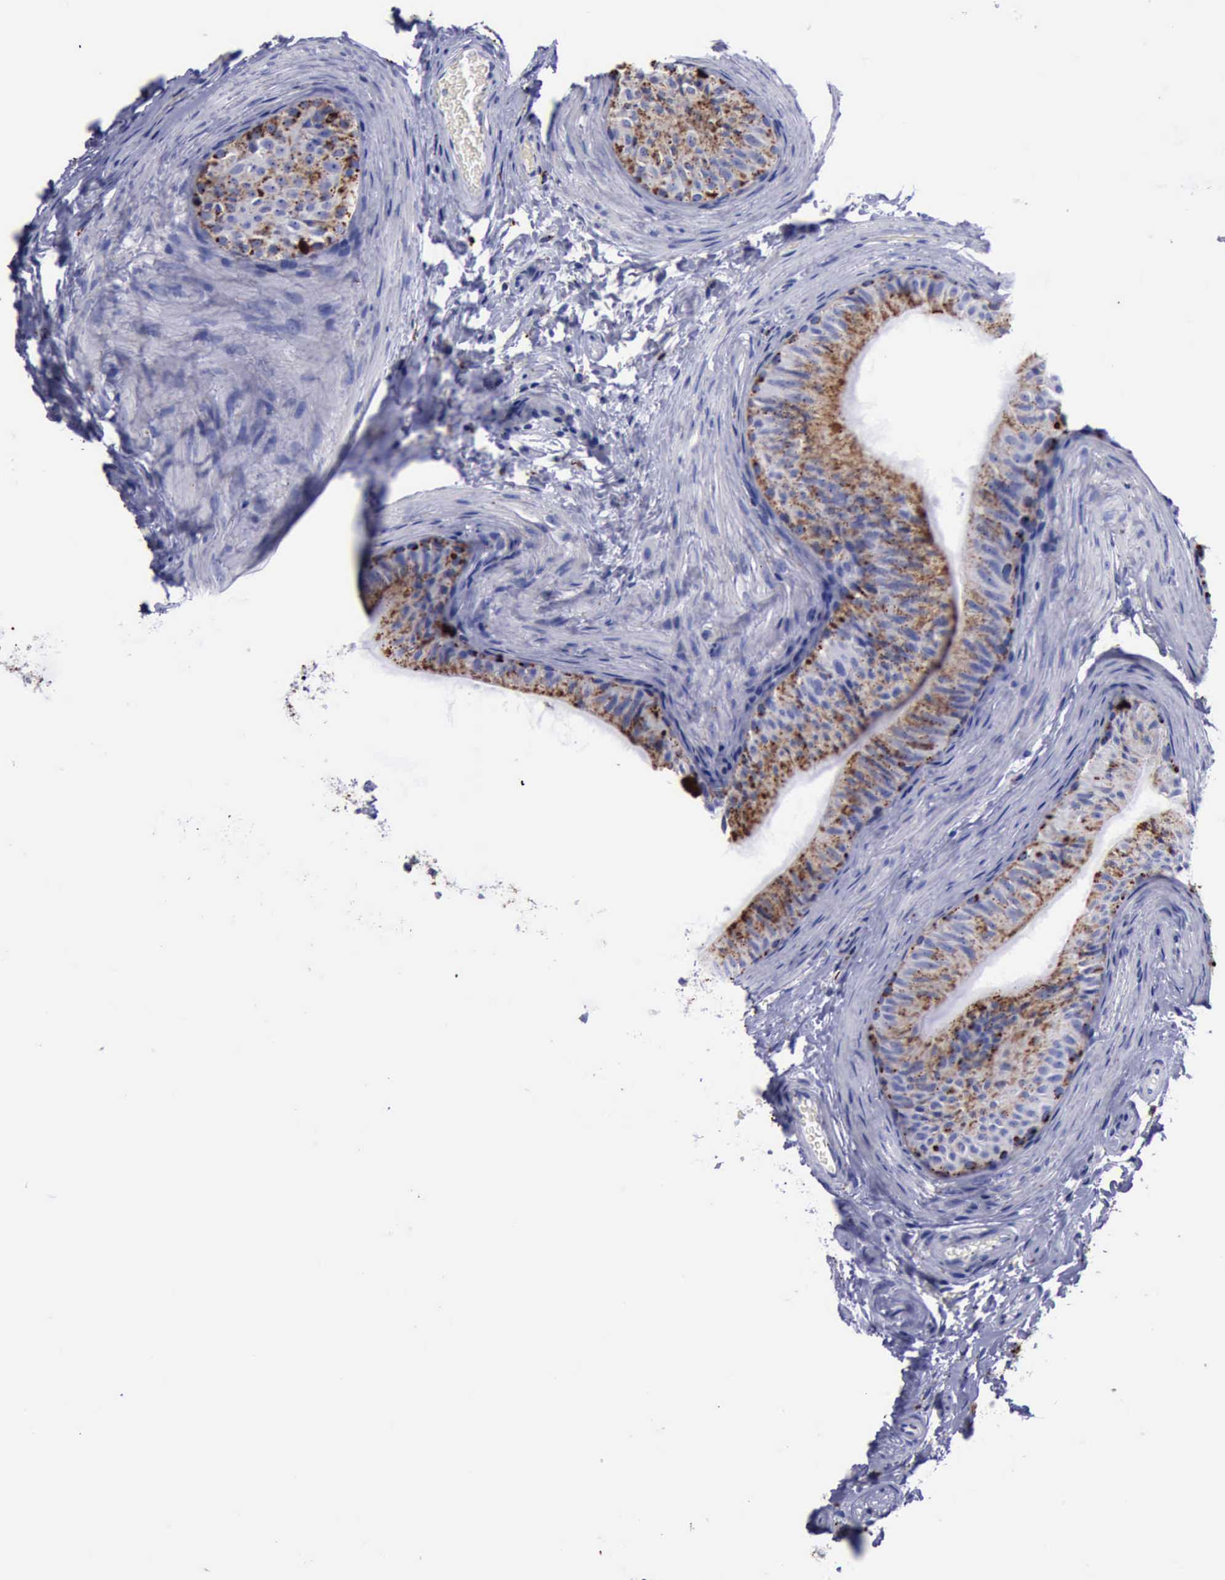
{"staining": {"intensity": "moderate", "quantity": ">75%", "location": "cytoplasmic/membranous"}, "tissue": "epididymis", "cell_type": "Glandular cells", "image_type": "normal", "snomed": [{"axis": "morphology", "description": "Normal tissue, NOS"}, {"axis": "topography", "description": "Testis"}, {"axis": "topography", "description": "Epididymis"}], "caption": "Moderate cytoplasmic/membranous protein staining is identified in about >75% of glandular cells in epididymis. (Stains: DAB in brown, nuclei in blue, Microscopy: brightfield microscopy at high magnification).", "gene": "CTSD", "patient": {"sex": "male", "age": 36}}